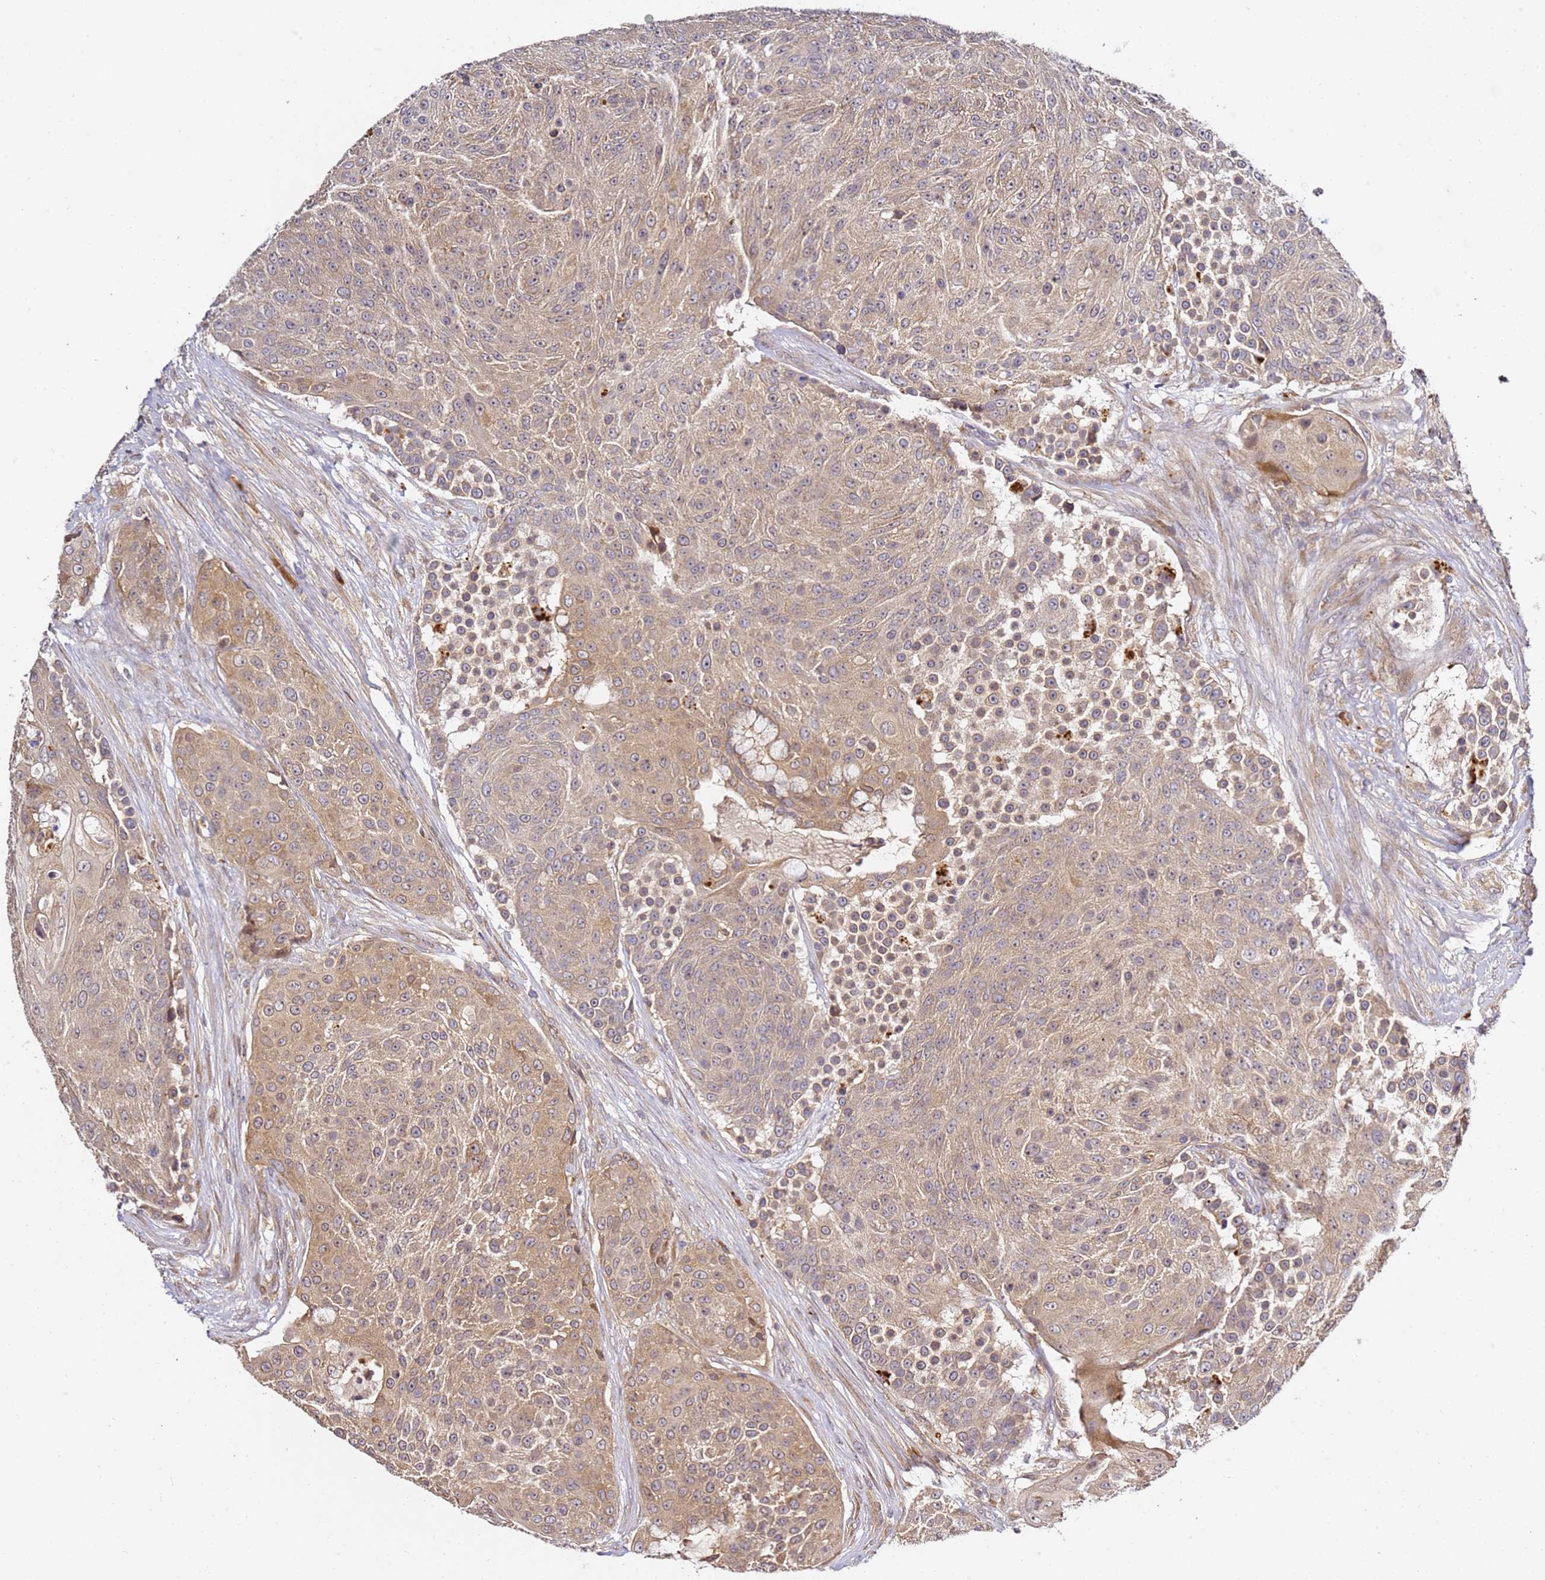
{"staining": {"intensity": "moderate", "quantity": "25%-75%", "location": "cytoplasmic/membranous"}, "tissue": "urothelial cancer", "cell_type": "Tumor cells", "image_type": "cancer", "snomed": [{"axis": "morphology", "description": "Urothelial carcinoma, High grade"}, {"axis": "topography", "description": "Urinary bladder"}], "caption": "A high-resolution micrograph shows IHC staining of urothelial carcinoma (high-grade), which reveals moderate cytoplasmic/membranous expression in about 25%-75% of tumor cells.", "gene": "OSBPL2", "patient": {"sex": "female", "age": 63}}